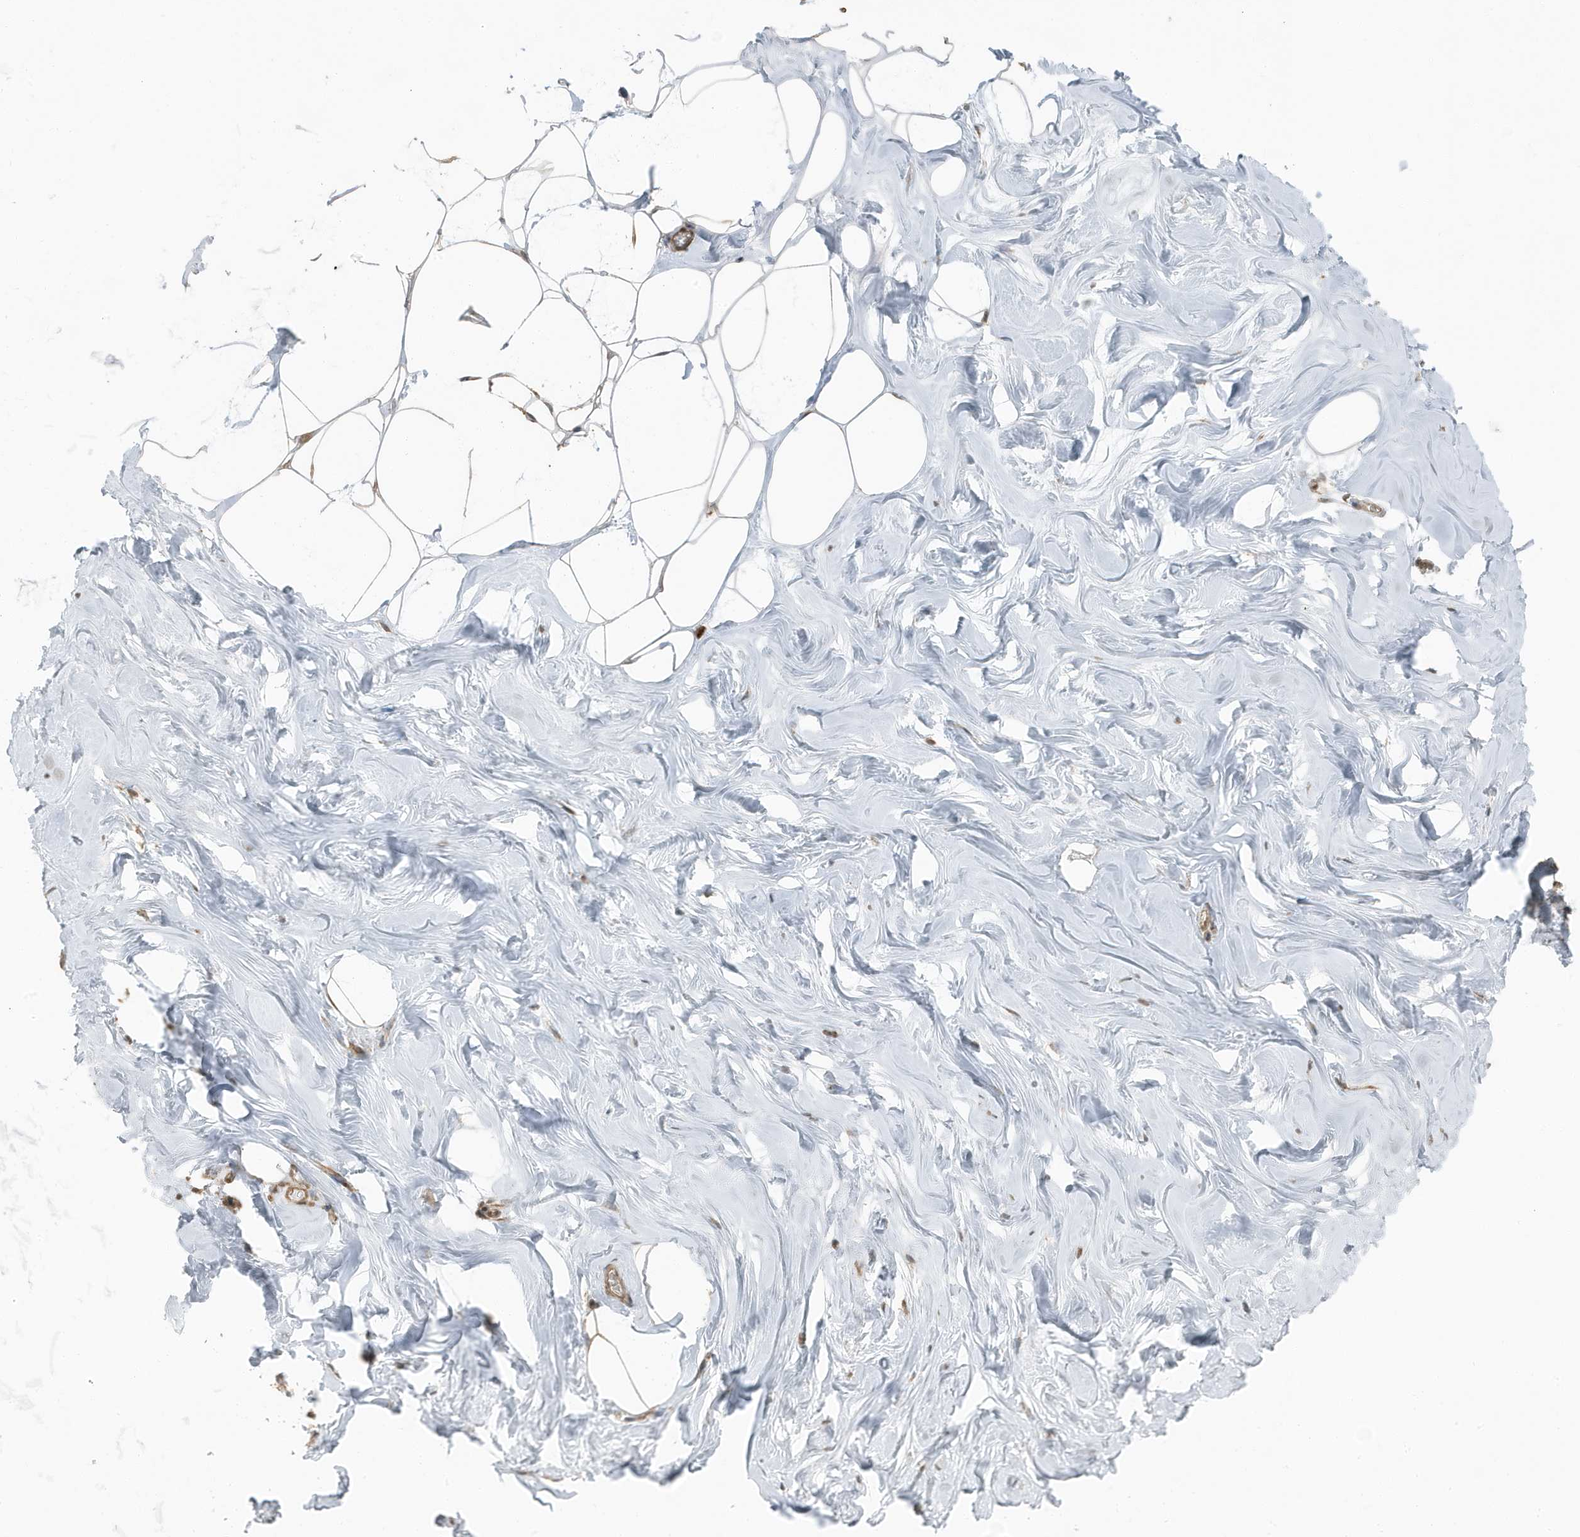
{"staining": {"intensity": "moderate", "quantity": ">75%", "location": "cytoplasmic/membranous"}, "tissue": "adipose tissue", "cell_type": "Adipocytes", "image_type": "normal", "snomed": [{"axis": "morphology", "description": "Normal tissue, NOS"}, {"axis": "morphology", "description": "Fibrosis, NOS"}, {"axis": "topography", "description": "Breast"}, {"axis": "topography", "description": "Adipose tissue"}], "caption": "IHC (DAB) staining of benign human adipose tissue demonstrates moderate cytoplasmic/membranous protein expression in approximately >75% of adipocytes. The protein of interest is stained brown, and the nuclei are stained in blue (DAB IHC with brightfield microscopy, high magnification).", "gene": "AZI2", "patient": {"sex": "female", "age": 39}}